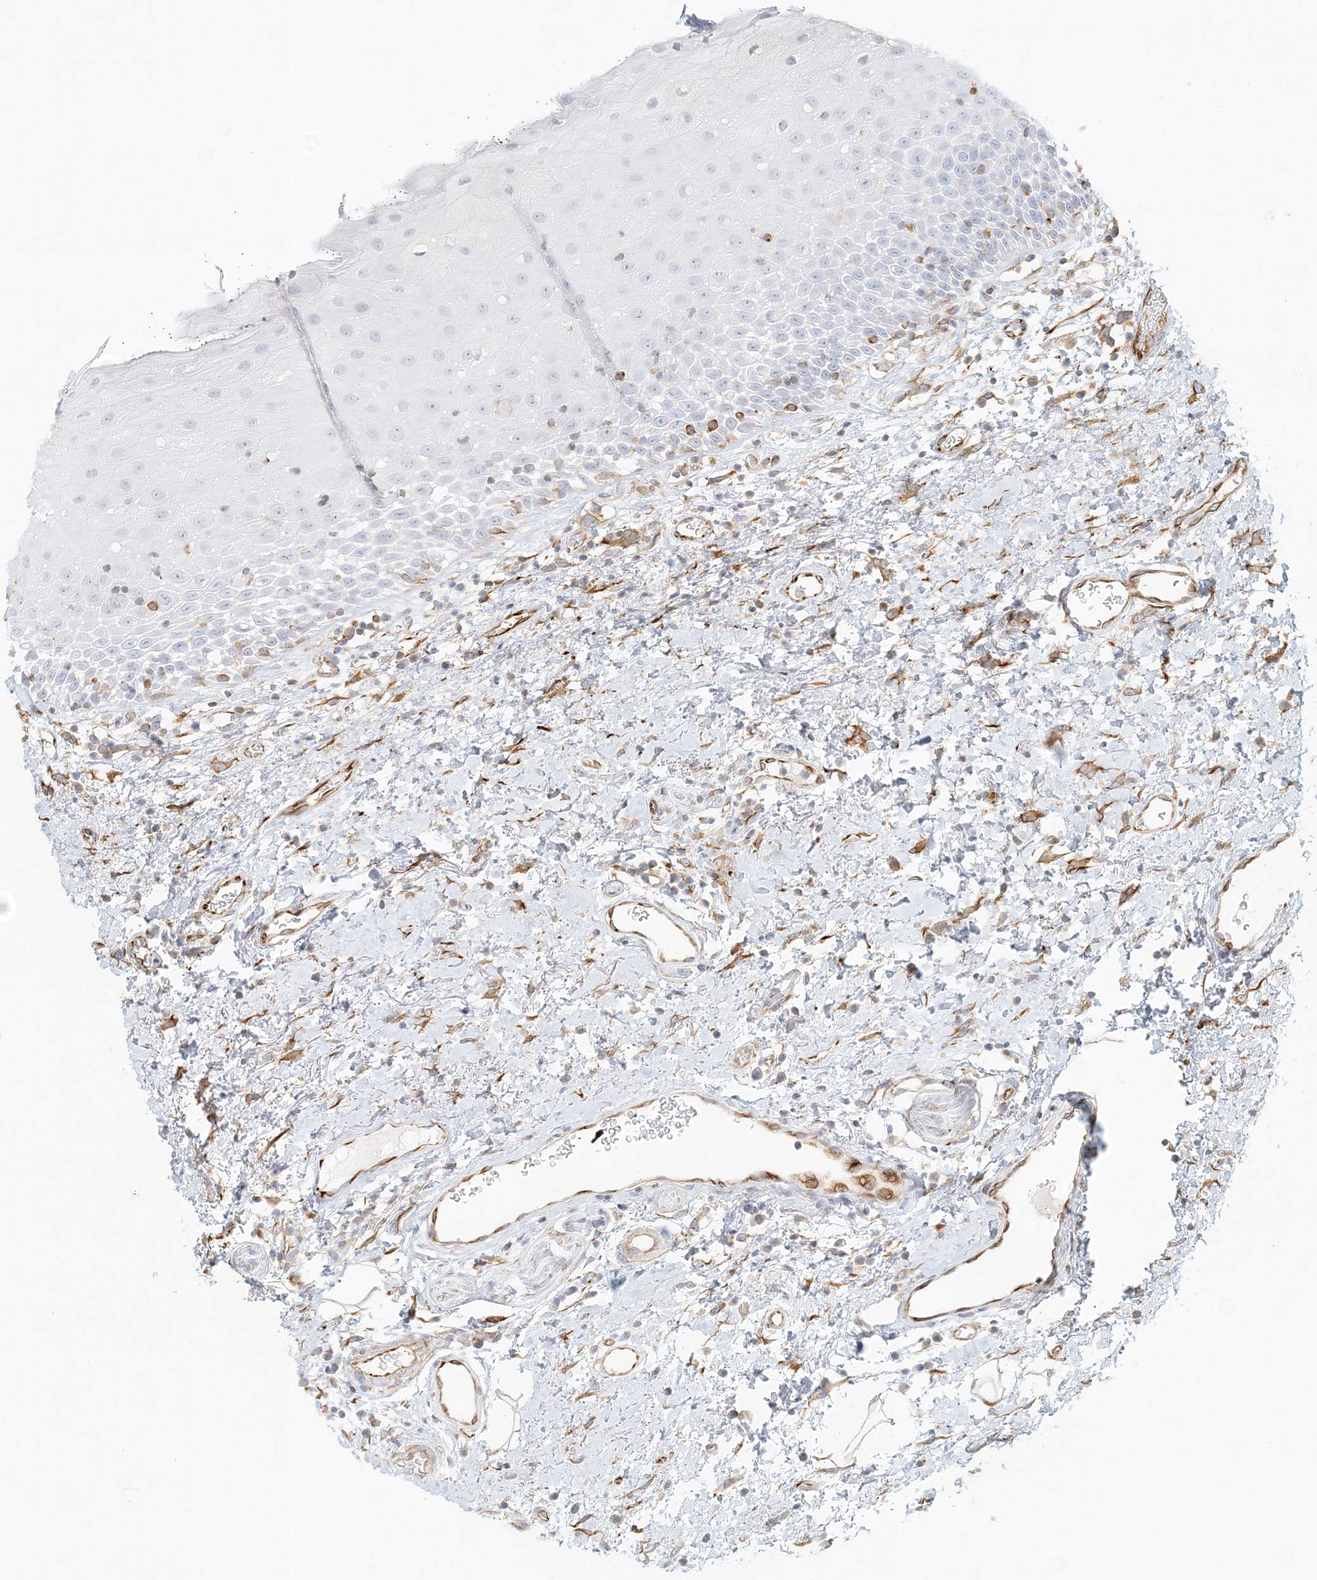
{"staining": {"intensity": "negative", "quantity": "none", "location": "none"}, "tissue": "oral mucosa", "cell_type": "Squamous epithelial cells", "image_type": "normal", "snomed": [{"axis": "morphology", "description": "Normal tissue, NOS"}, {"axis": "topography", "description": "Oral tissue"}], "caption": "Immunohistochemical staining of unremarkable human oral mucosa exhibits no significant staining in squamous epithelial cells. The staining is performed using DAB brown chromogen with nuclei counter-stained in using hematoxylin.", "gene": "DMRTB1", "patient": {"sex": "male", "age": 74}}